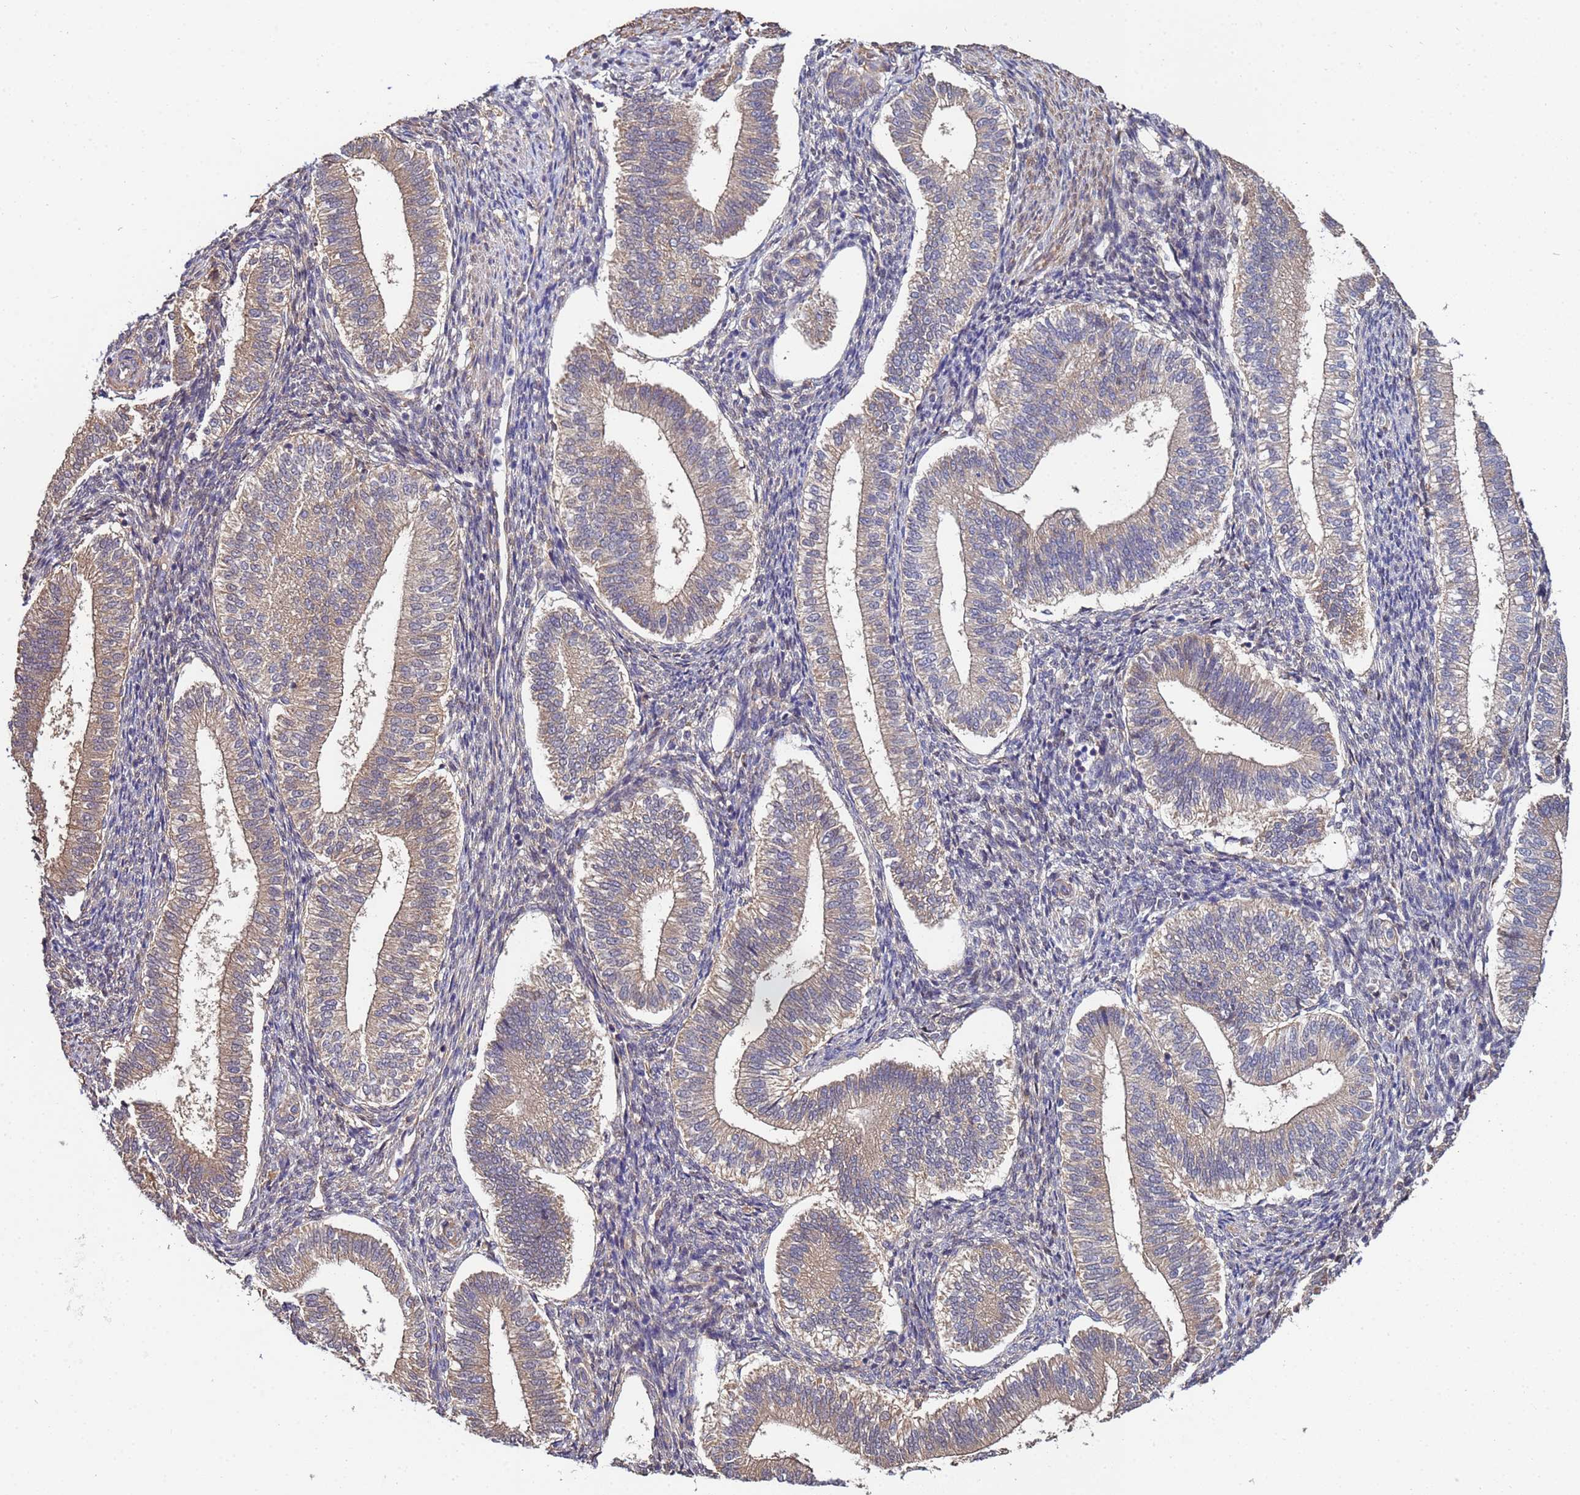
{"staining": {"intensity": "weak", "quantity": ">75%", "location": "cytoplasmic/membranous"}, "tissue": "endometrium", "cell_type": "Cells in endometrial stroma", "image_type": "normal", "snomed": [{"axis": "morphology", "description": "Normal tissue, NOS"}, {"axis": "topography", "description": "Endometrium"}], "caption": "A low amount of weak cytoplasmic/membranous staining is appreciated in approximately >75% of cells in endometrial stroma in normal endometrium. (Brightfield microscopy of DAB IHC at high magnification).", "gene": "NAXE", "patient": {"sex": "female", "age": 25}}